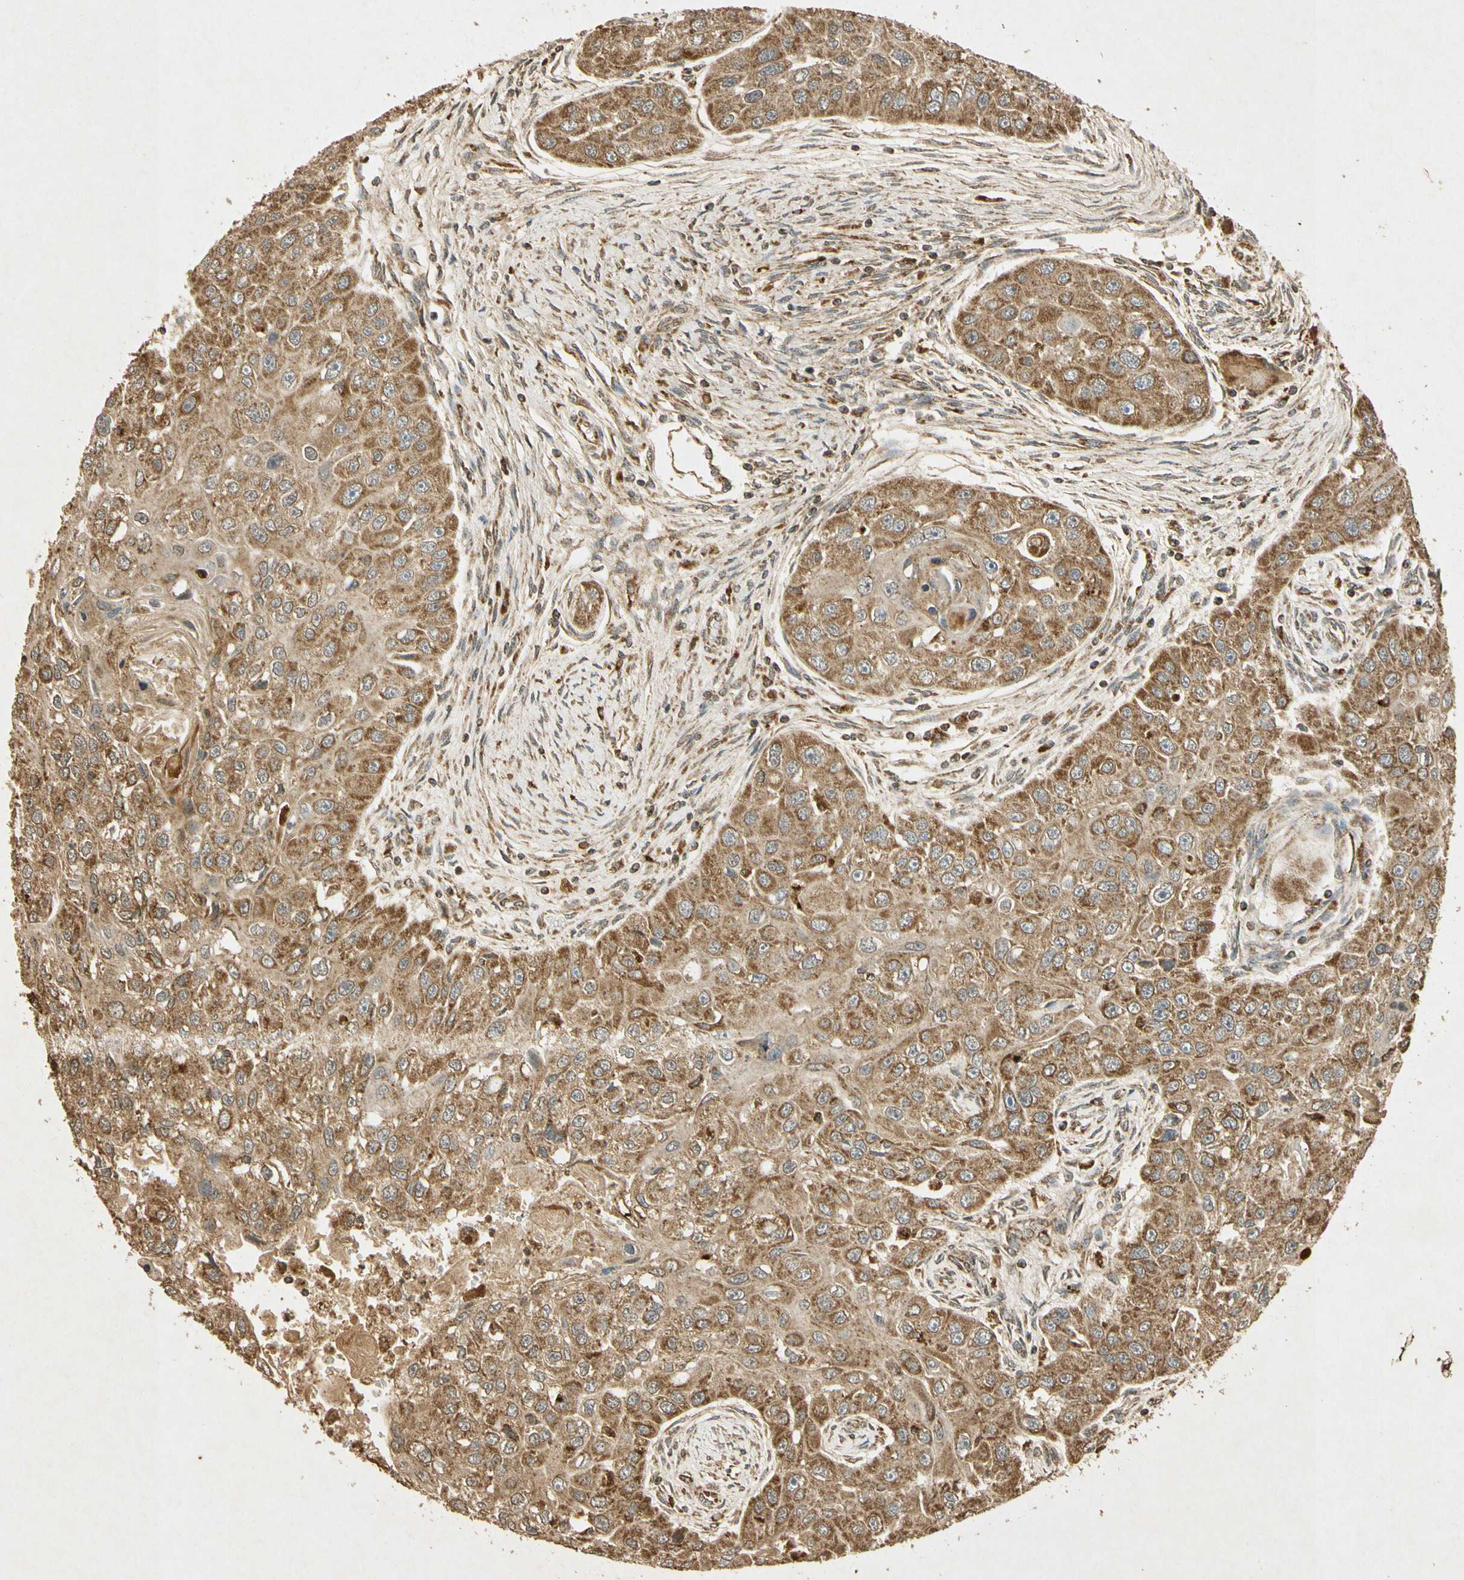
{"staining": {"intensity": "moderate", "quantity": ">75%", "location": "cytoplasmic/membranous"}, "tissue": "head and neck cancer", "cell_type": "Tumor cells", "image_type": "cancer", "snomed": [{"axis": "morphology", "description": "Normal tissue, NOS"}, {"axis": "morphology", "description": "Squamous cell carcinoma, NOS"}, {"axis": "topography", "description": "Skeletal muscle"}, {"axis": "topography", "description": "Head-Neck"}], "caption": "Immunohistochemical staining of head and neck squamous cell carcinoma displays moderate cytoplasmic/membranous protein expression in about >75% of tumor cells. (Stains: DAB in brown, nuclei in blue, Microscopy: brightfield microscopy at high magnification).", "gene": "PRDX3", "patient": {"sex": "male", "age": 51}}